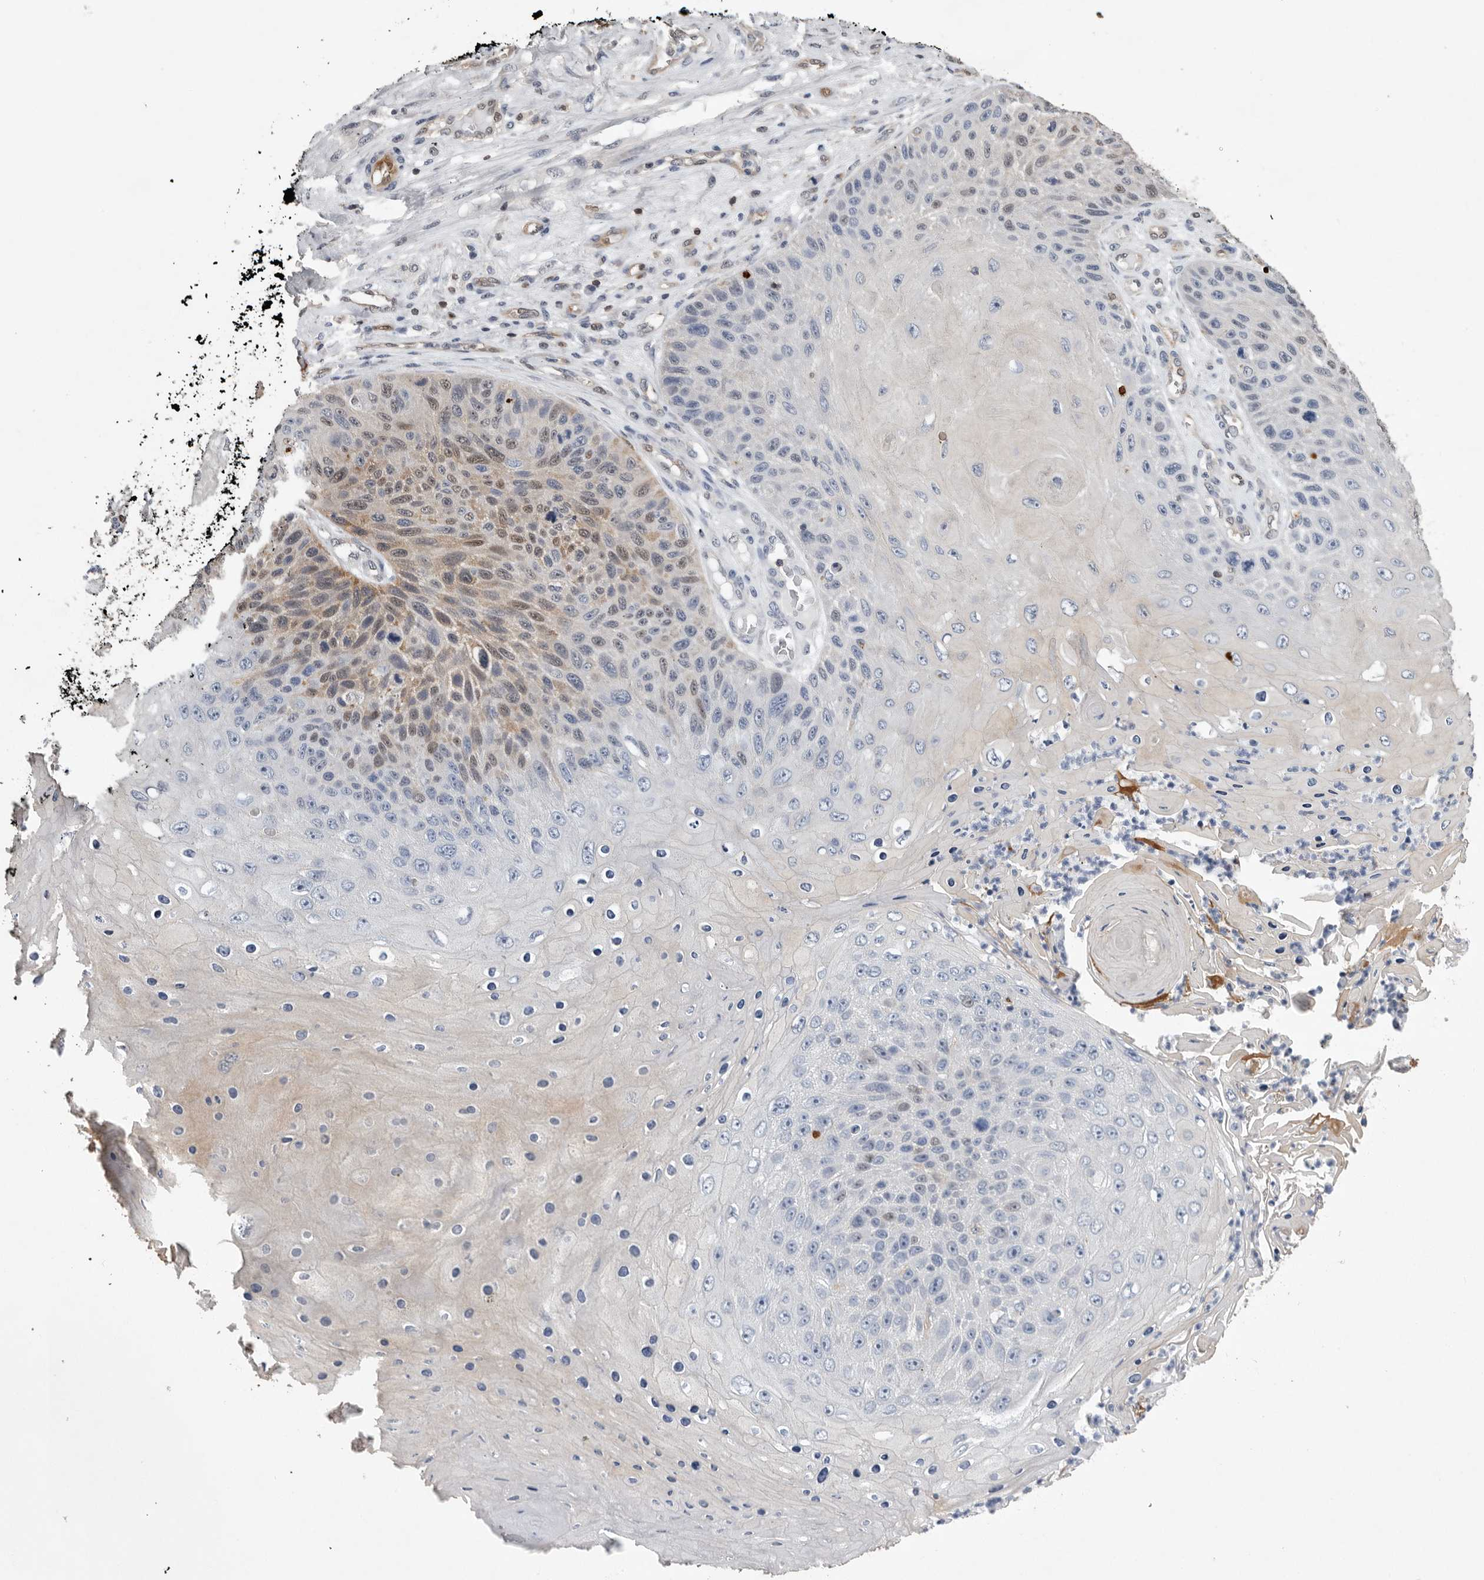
{"staining": {"intensity": "weak", "quantity": "<25%", "location": "cytoplasmic/membranous,nuclear"}, "tissue": "skin cancer", "cell_type": "Tumor cells", "image_type": "cancer", "snomed": [{"axis": "morphology", "description": "Squamous cell carcinoma, NOS"}, {"axis": "topography", "description": "Skin"}], "caption": "IHC micrograph of neoplastic tissue: skin cancer stained with DAB reveals no significant protein expression in tumor cells. (Immunohistochemistry (ihc), brightfield microscopy, high magnification).", "gene": "PDCD4", "patient": {"sex": "female", "age": 88}}